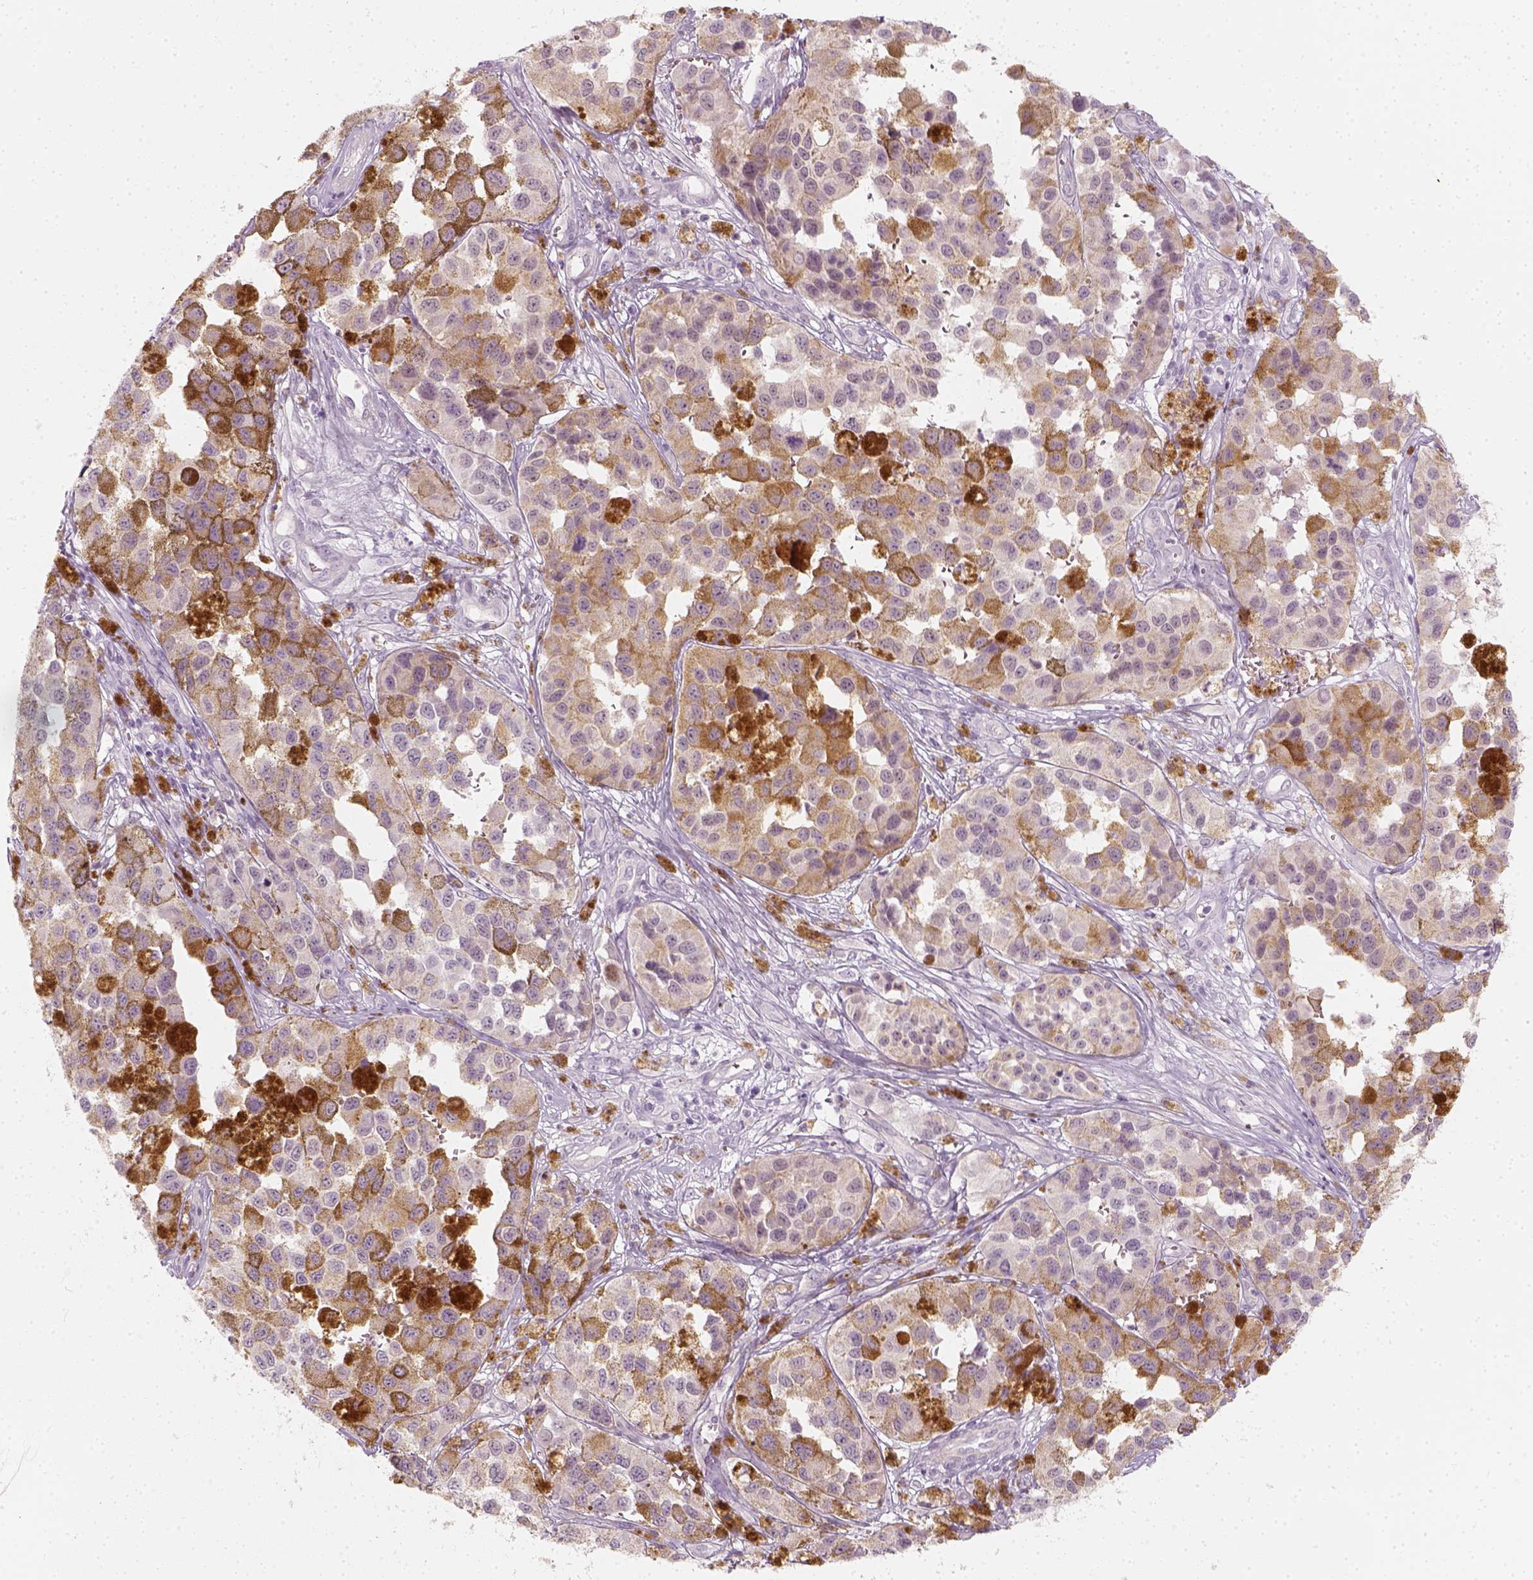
{"staining": {"intensity": "moderate", "quantity": "<25%", "location": "cytoplasmic/membranous"}, "tissue": "melanoma", "cell_type": "Tumor cells", "image_type": "cancer", "snomed": [{"axis": "morphology", "description": "Malignant melanoma, NOS"}, {"axis": "topography", "description": "Skin"}], "caption": "Brown immunohistochemical staining in malignant melanoma reveals moderate cytoplasmic/membranous positivity in about <25% of tumor cells.", "gene": "PRAME", "patient": {"sex": "female", "age": 58}}